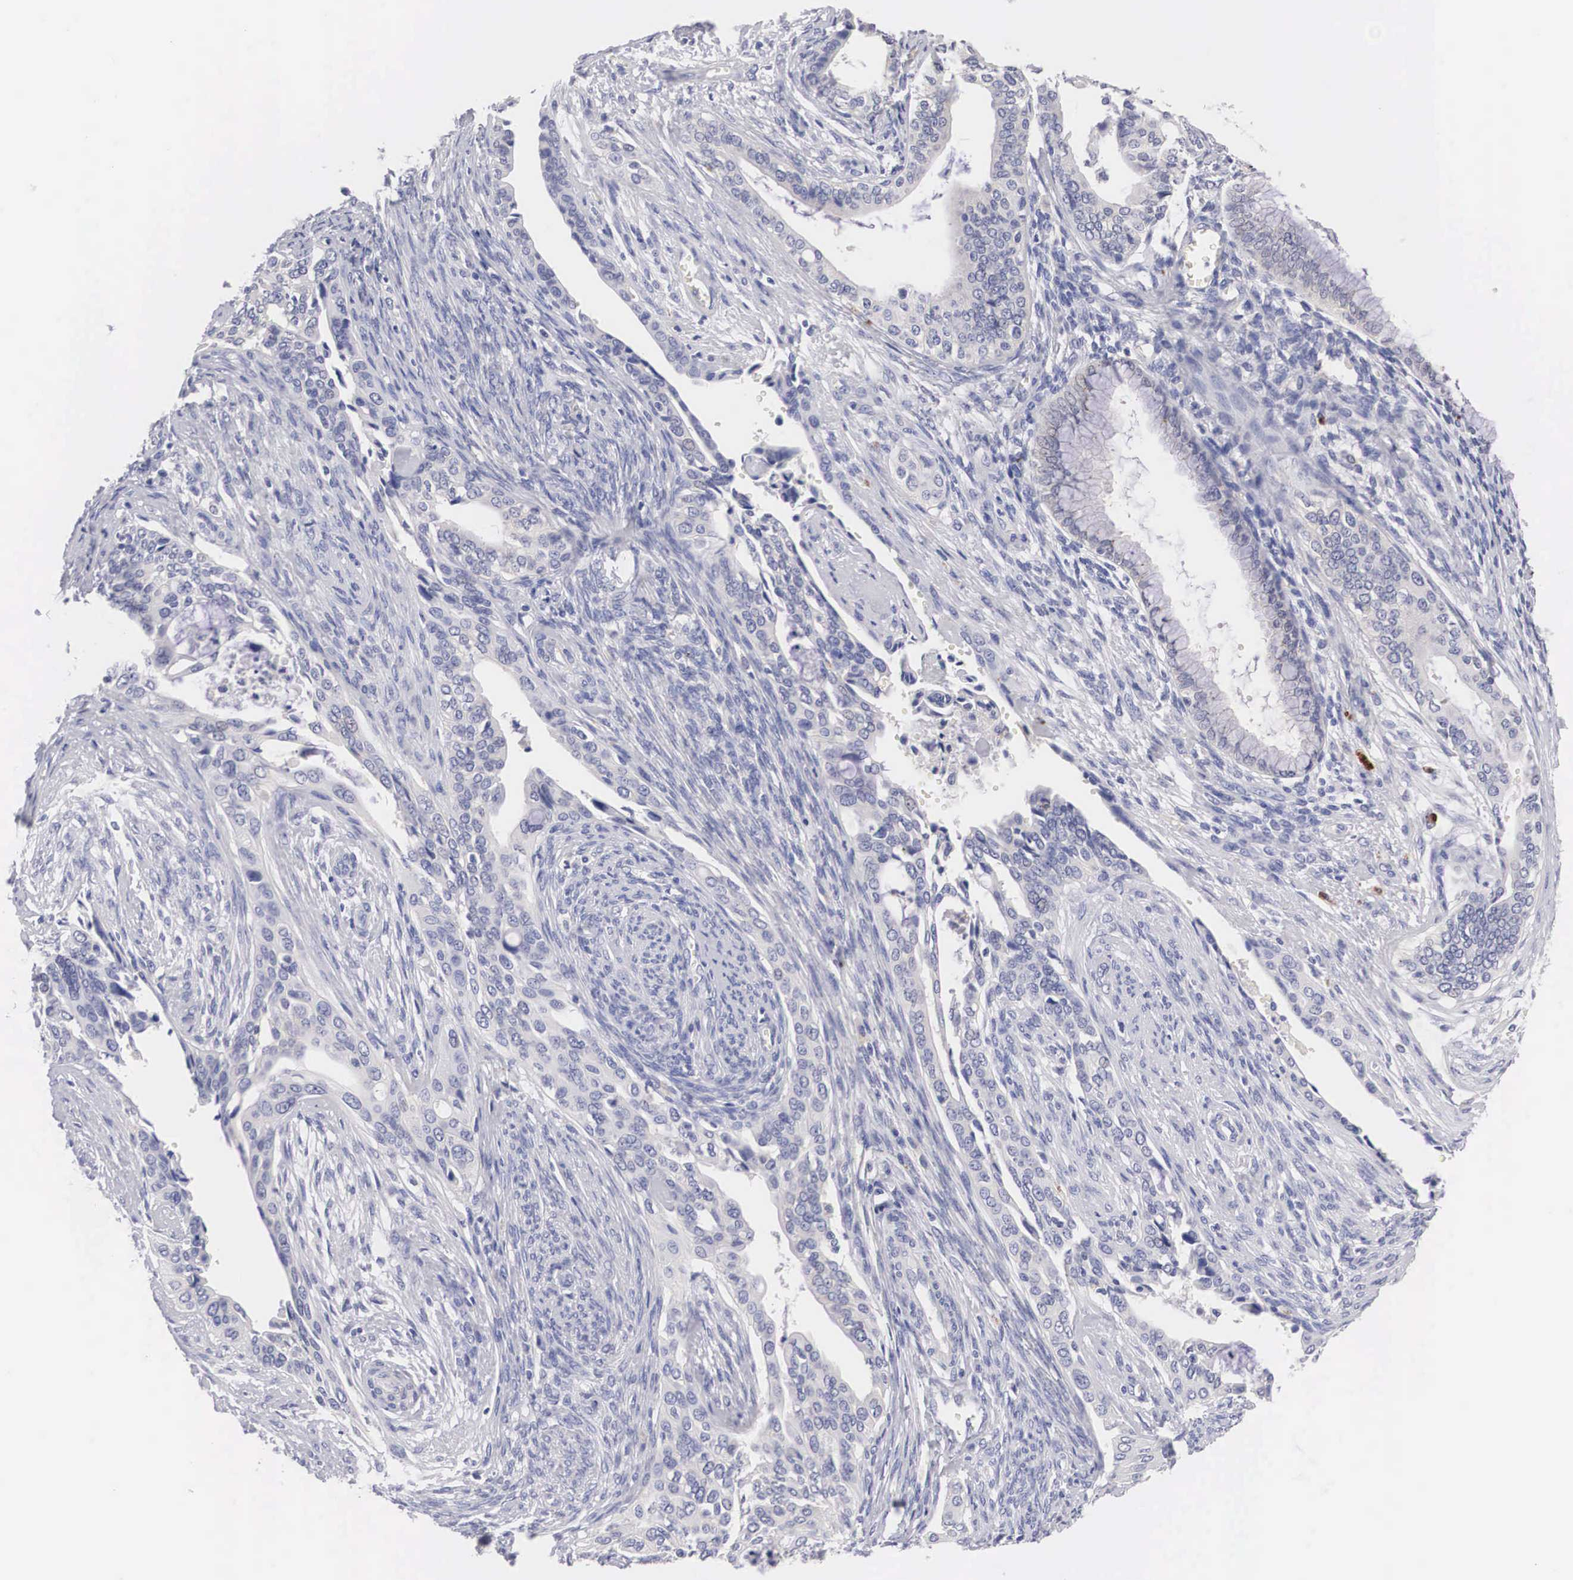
{"staining": {"intensity": "negative", "quantity": "none", "location": "none"}, "tissue": "cervical cancer", "cell_type": "Tumor cells", "image_type": "cancer", "snomed": [{"axis": "morphology", "description": "Squamous cell carcinoma, NOS"}, {"axis": "topography", "description": "Cervix"}], "caption": "An image of cervical cancer stained for a protein reveals no brown staining in tumor cells. Nuclei are stained in blue.", "gene": "ABHD4", "patient": {"sex": "female", "age": 34}}